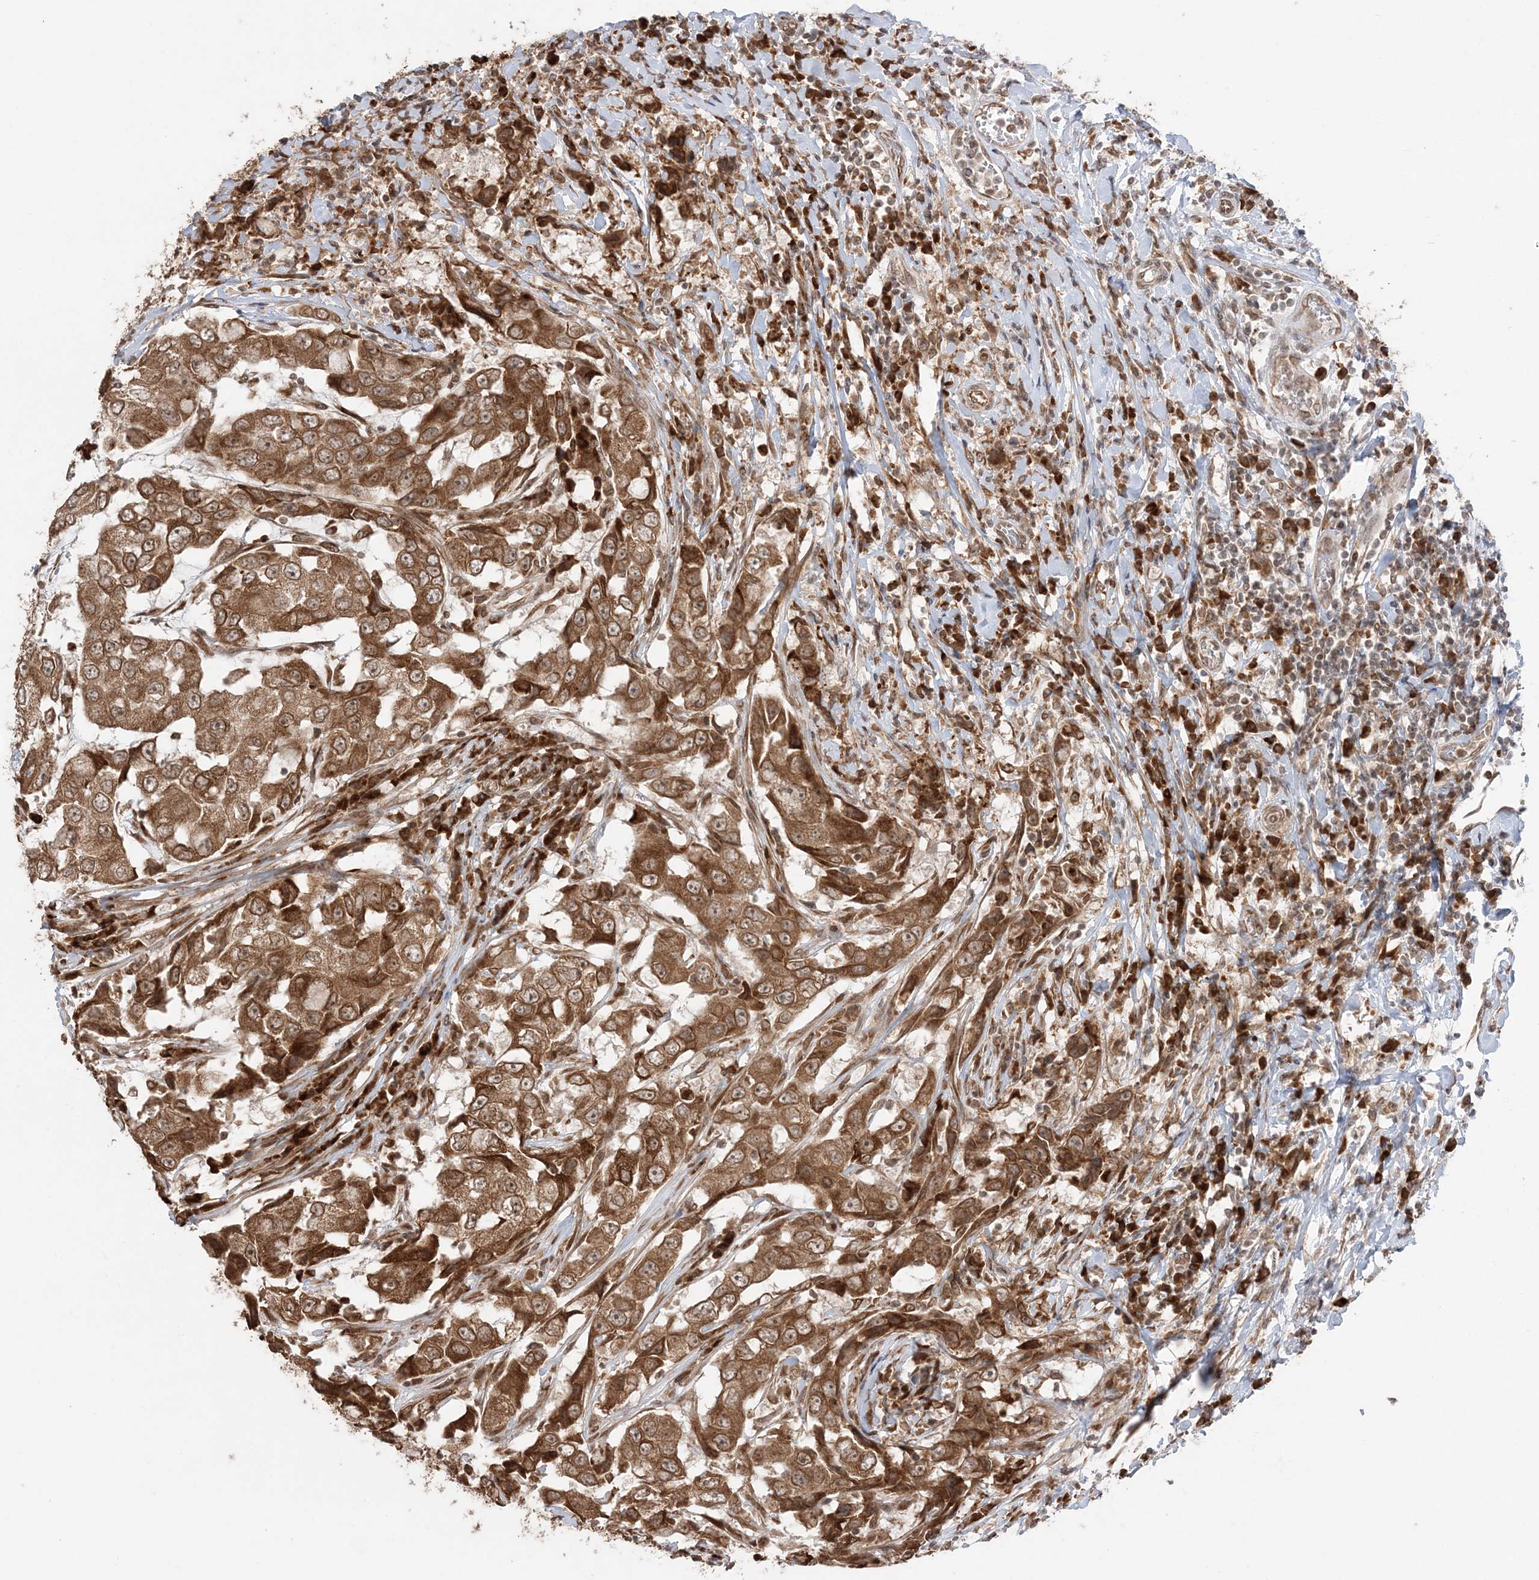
{"staining": {"intensity": "moderate", "quantity": ">75%", "location": "cytoplasmic/membranous"}, "tissue": "breast cancer", "cell_type": "Tumor cells", "image_type": "cancer", "snomed": [{"axis": "morphology", "description": "Duct carcinoma"}, {"axis": "topography", "description": "Breast"}], "caption": "A micrograph of breast cancer (invasive ductal carcinoma) stained for a protein exhibits moderate cytoplasmic/membranous brown staining in tumor cells.", "gene": "TMED10", "patient": {"sex": "female", "age": 27}}